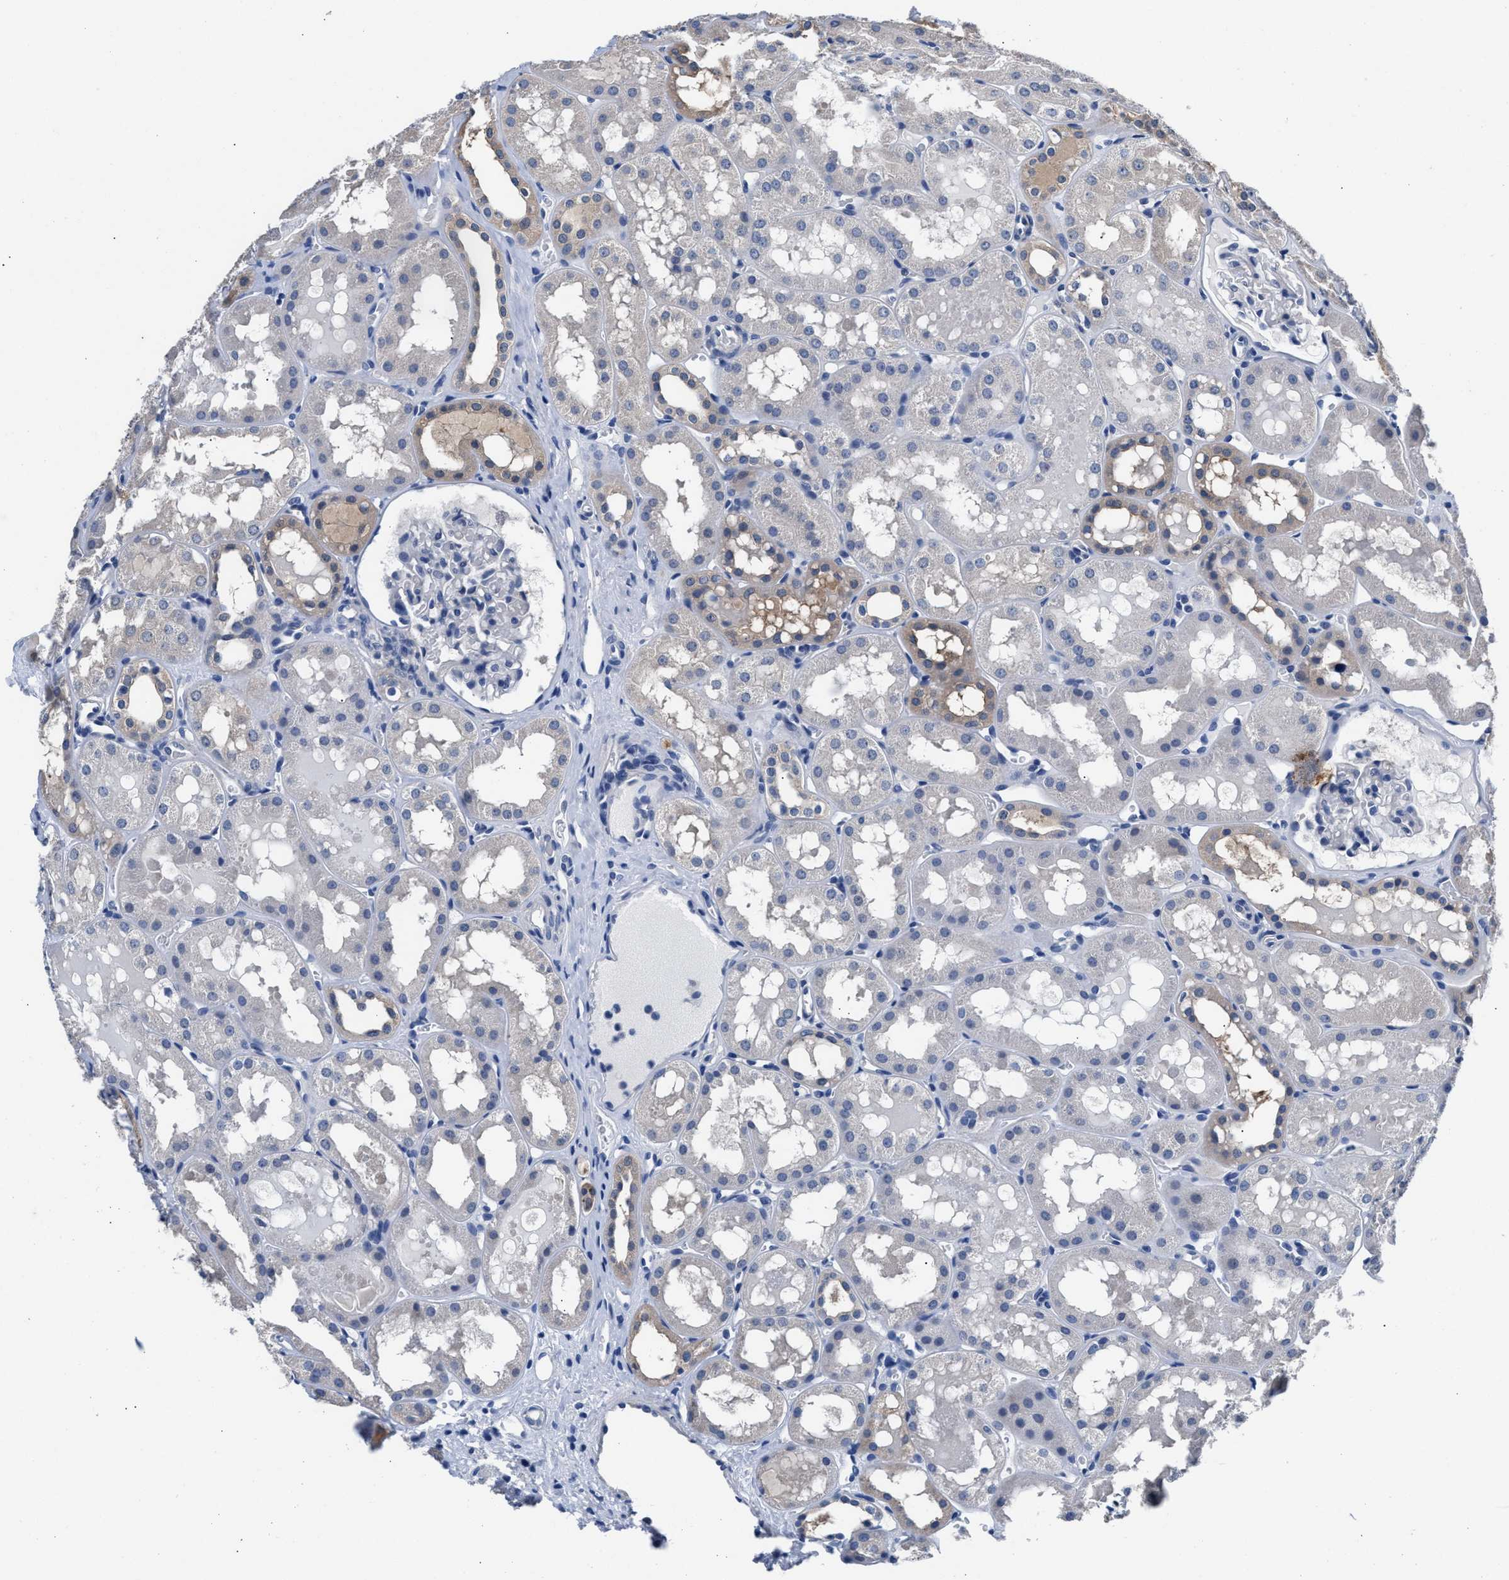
{"staining": {"intensity": "negative", "quantity": "none", "location": "none"}, "tissue": "kidney", "cell_type": "Cells in glomeruli", "image_type": "normal", "snomed": [{"axis": "morphology", "description": "Normal tissue, NOS"}, {"axis": "topography", "description": "Kidney"}, {"axis": "topography", "description": "Urinary bladder"}], "caption": "Photomicrograph shows no protein expression in cells in glomeruli of unremarkable kidney.", "gene": "GSTM1", "patient": {"sex": "male", "age": 16}}